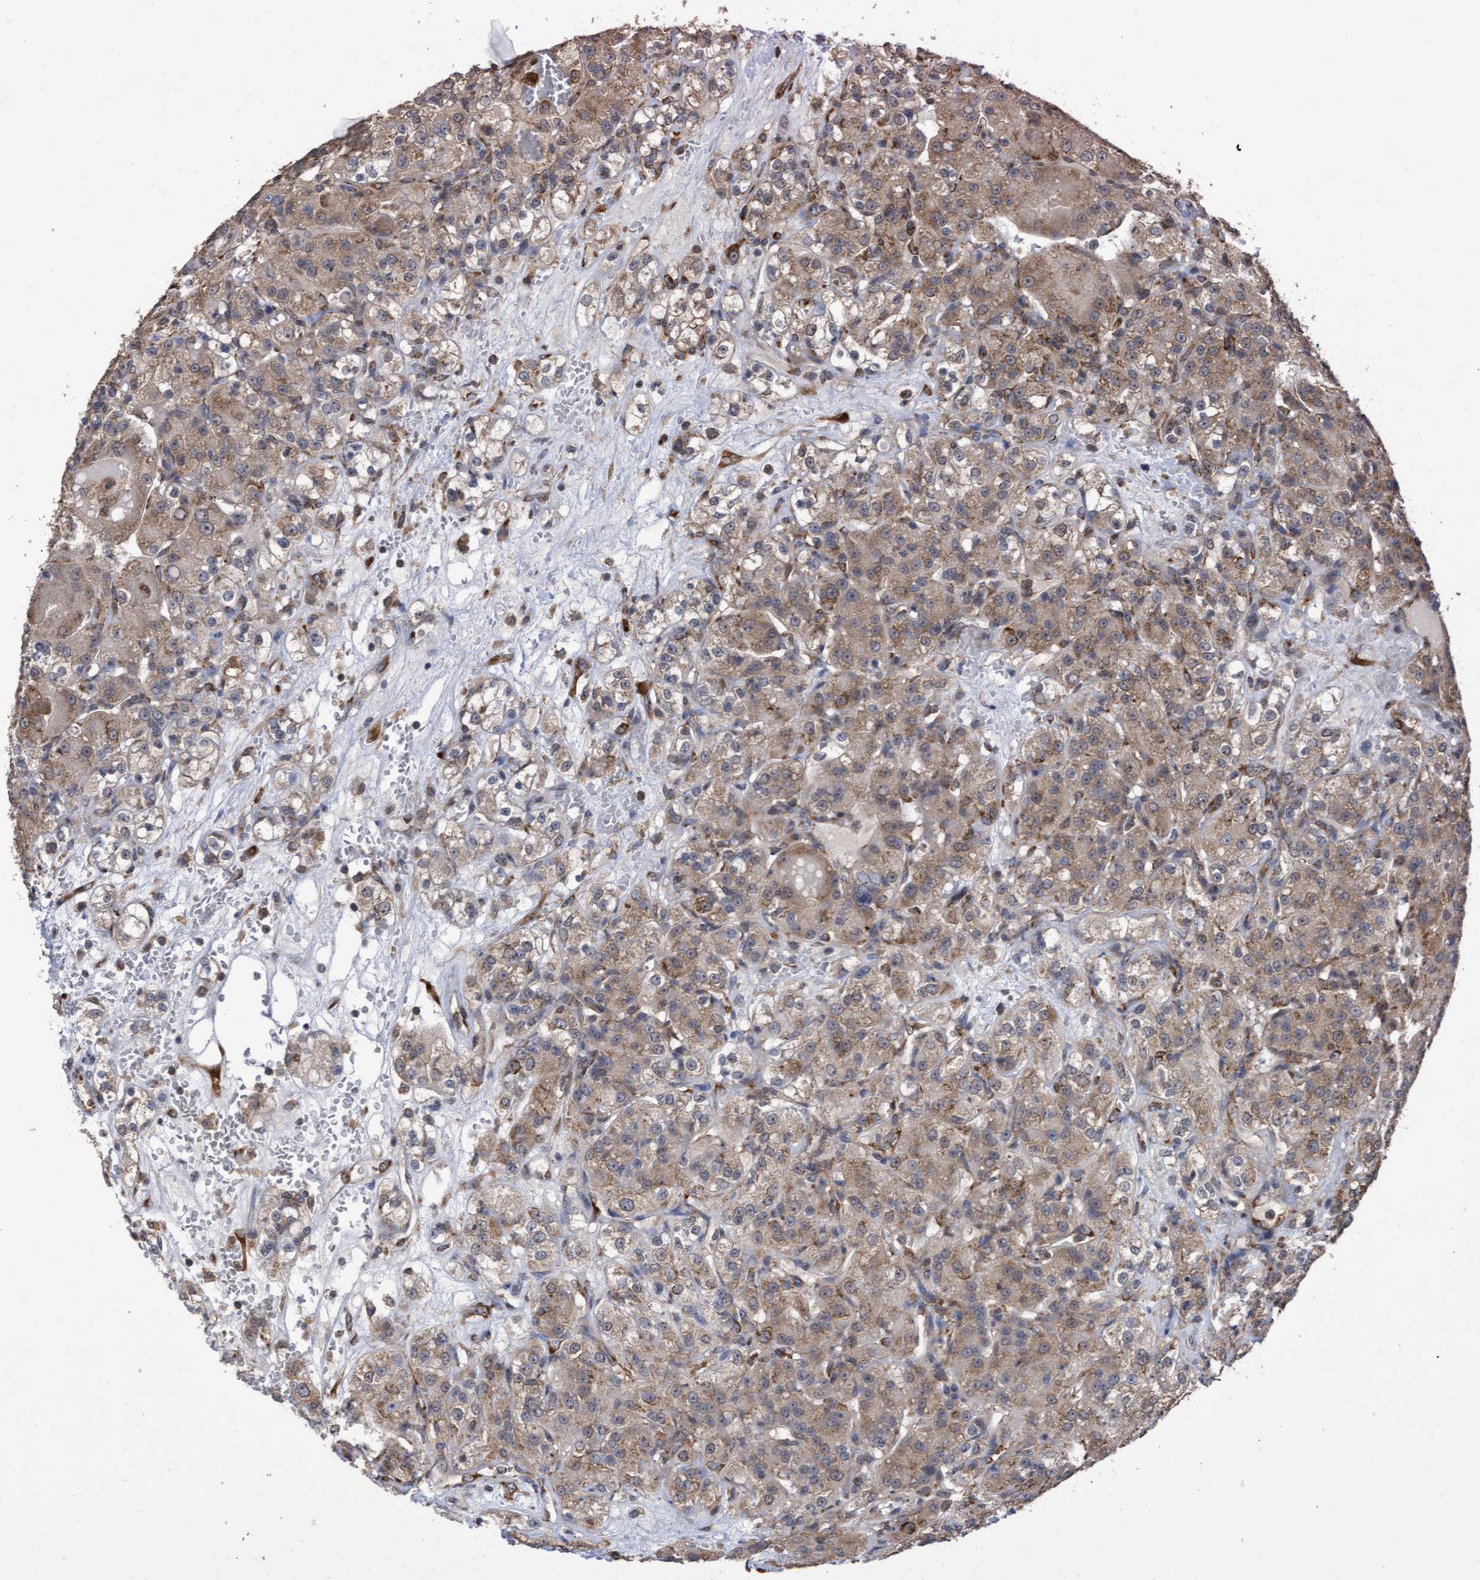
{"staining": {"intensity": "moderate", "quantity": "25%-75%", "location": "cytoplasmic/membranous"}, "tissue": "renal cancer", "cell_type": "Tumor cells", "image_type": "cancer", "snomed": [{"axis": "morphology", "description": "Normal tissue, NOS"}, {"axis": "morphology", "description": "Adenocarcinoma, NOS"}, {"axis": "topography", "description": "Kidney"}], "caption": "Tumor cells display moderate cytoplasmic/membranous staining in about 25%-75% of cells in renal cancer. (Stains: DAB (3,3'-diaminobenzidine) in brown, nuclei in blue, Microscopy: brightfield microscopy at high magnification).", "gene": "ABCF2", "patient": {"sex": "male", "age": 61}}